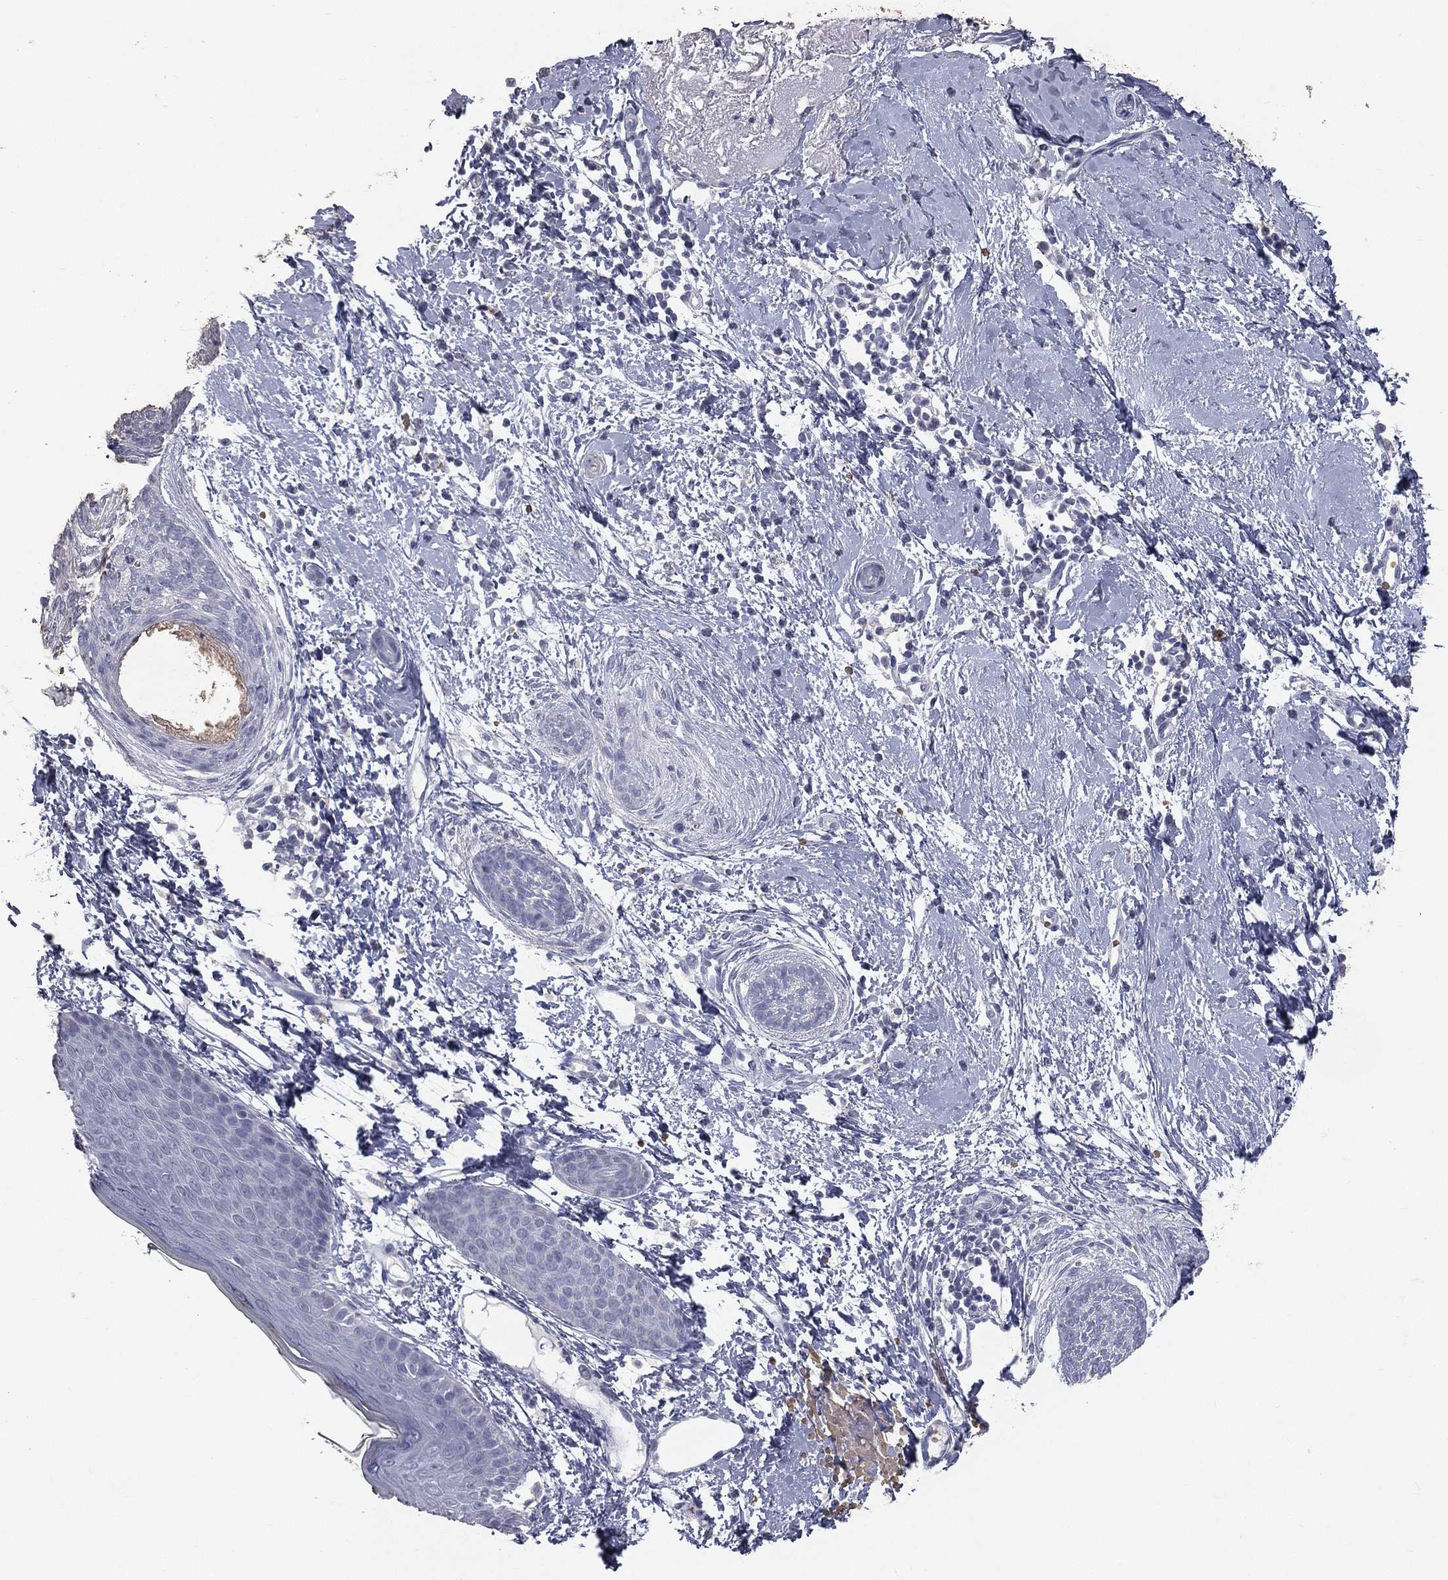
{"staining": {"intensity": "negative", "quantity": "none", "location": "none"}, "tissue": "skin cancer", "cell_type": "Tumor cells", "image_type": "cancer", "snomed": [{"axis": "morphology", "description": "Basal cell carcinoma"}, {"axis": "topography", "description": "Skin"}], "caption": "Immunohistochemistry of human skin cancer exhibits no positivity in tumor cells.", "gene": "ESX1", "patient": {"sex": "female", "age": 65}}